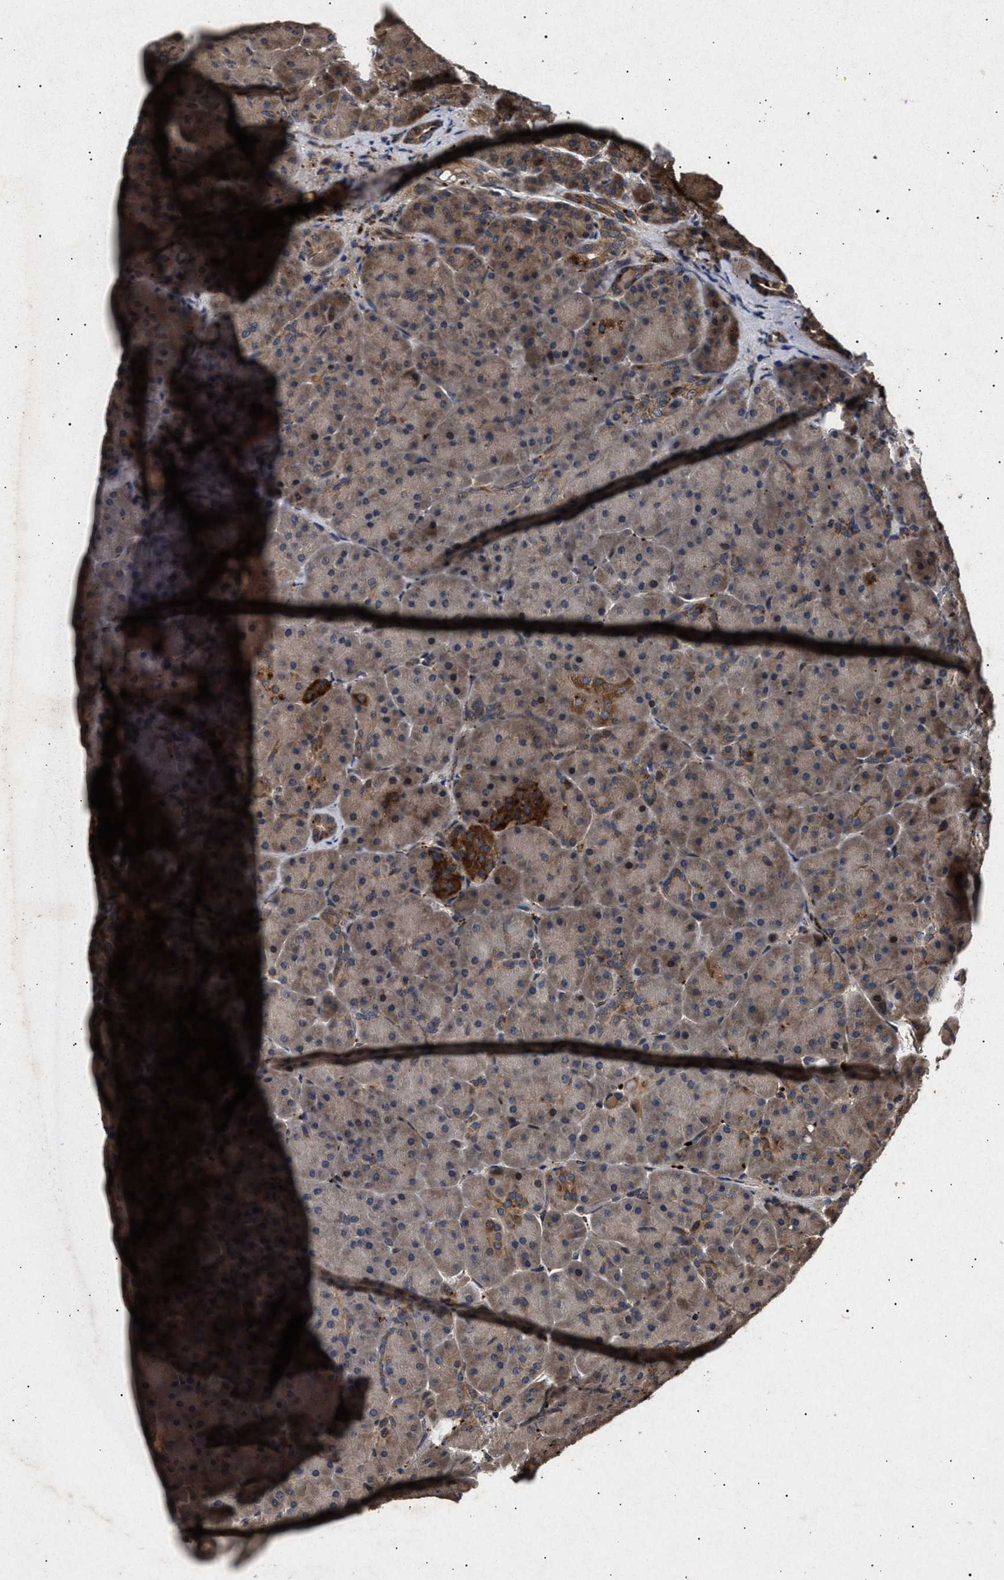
{"staining": {"intensity": "moderate", "quantity": "25%-75%", "location": "cytoplasmic/membranous"}, "tissue": "pancreas", "cell_type": "Exocrine glandular cells", "image_type": "normal", "snomed": [{"axis": "morphology", "description": "Normal tissue, NOS"}, {"axis": "topography", "description": "Pancreas"}], "caption": "This image reveals immunohistochemistry (IHC) staining of normal pancreas, with medium moderate cytoplasmic/membranous expression in approximately 25%-75% of exocrine glandular cells.", "gene": "ITGB5", "patient": {"sex": "male", "age": 66}}